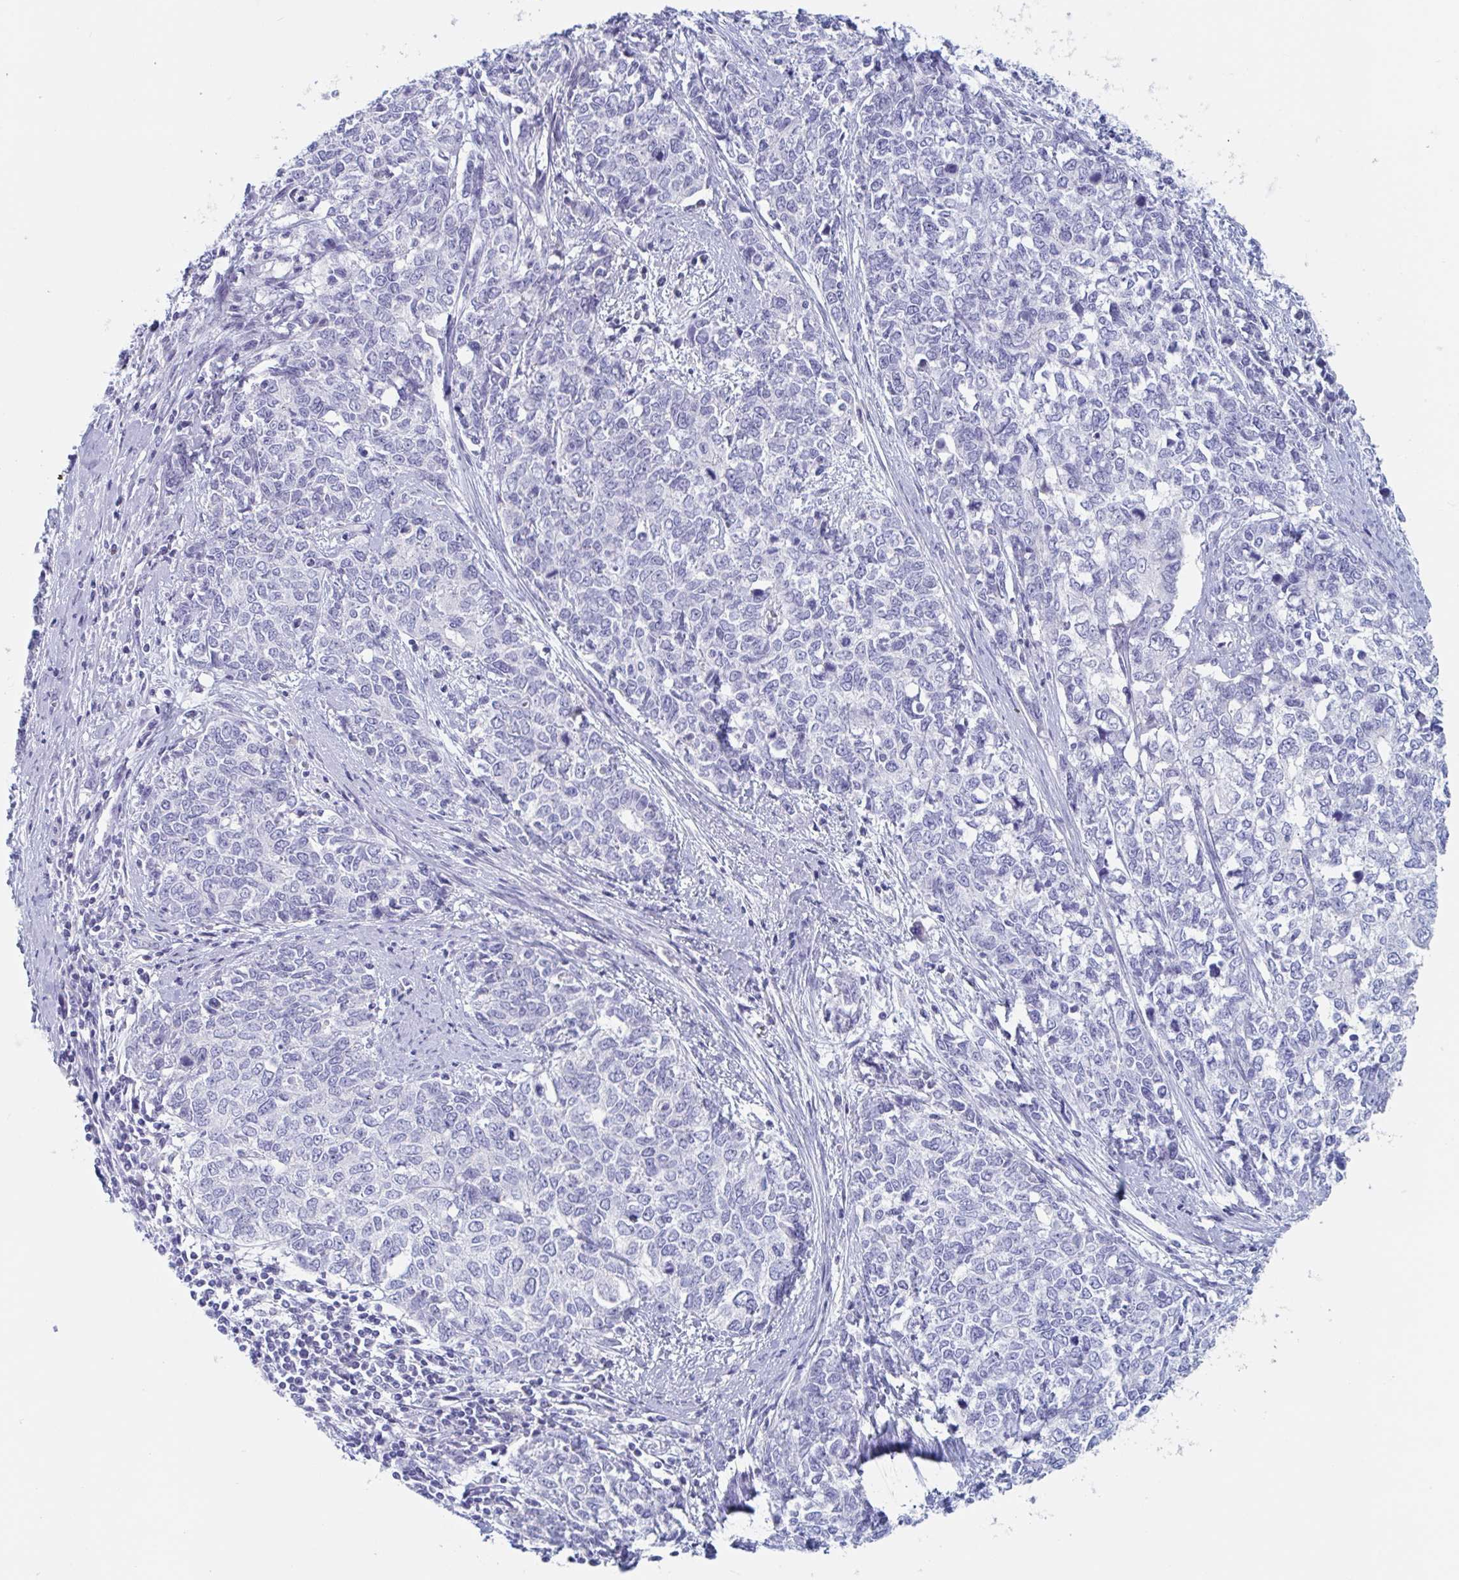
{"staining": {"intensity": "negative", "quantity": "none", "location": "none"}, "tissue": "cervical cancer", "cell_type": "Tumor cells", "image_type": "cancer", "snomed": [{"axis": "morphology", "description": "Adenocarcinoma, NOS"}, {"axis": "topography", "description": "Cervix"}], "caption": "IHC histopathology image of neoplastic tissue: human cervical cancer stained with DAB demonstrates no significant protein staining in tumor cells.", "gene": "DPEP3", "patient": {"sex": "female", "age": 63}}